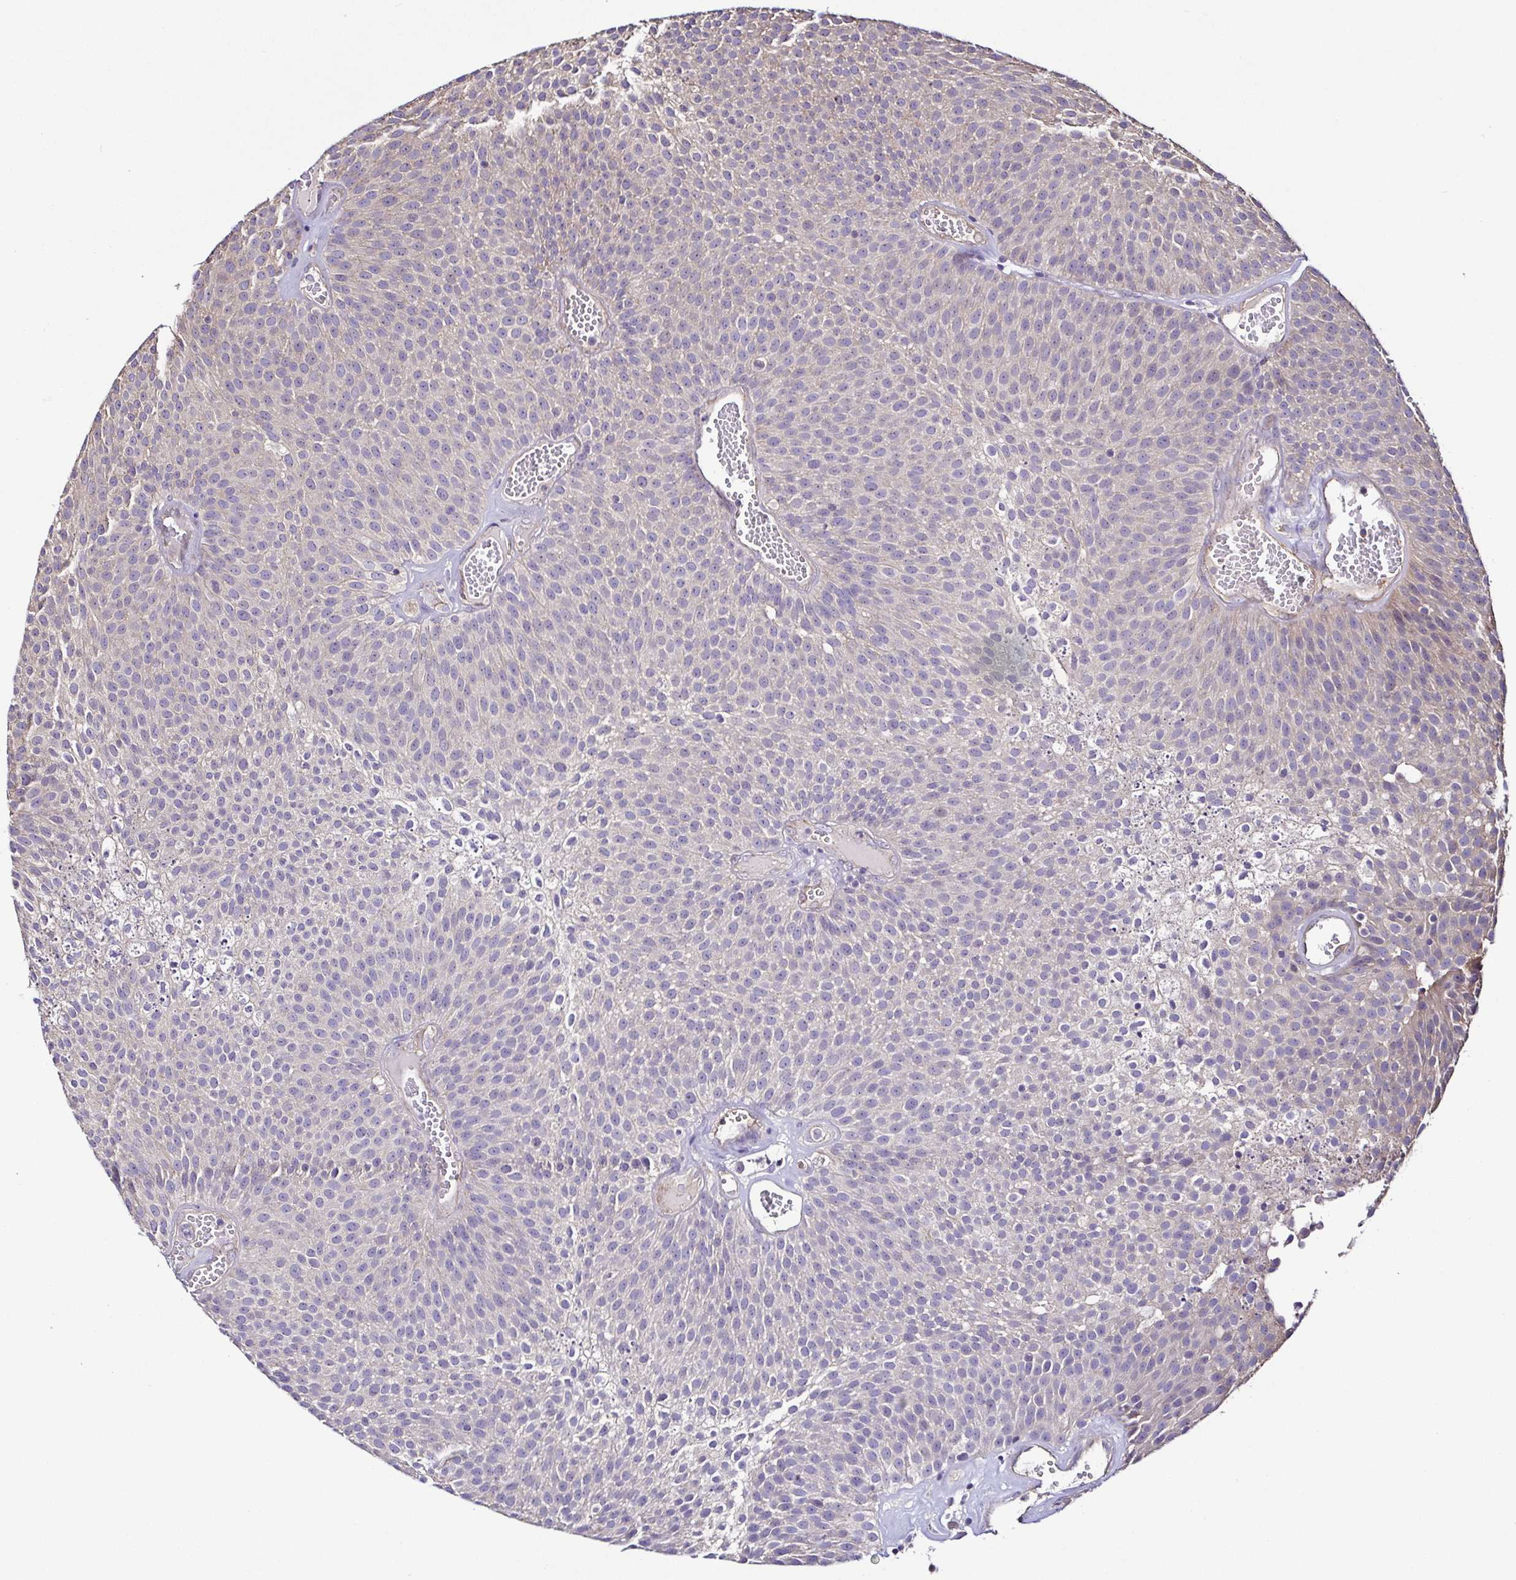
{"staining": {"intensity": "negative", "quantity": "none", "location": "none"}, "tissue": "urothelial cancer", "cell_type": "Tumor cells", "image_type": "cancer", "snomed": [{"axis": "morphology", "description": "Urothelial carcinoma, Low grade"}, {"axis": "topography", "description": "Urinary bladder"}], "caption": "Low-grade urothelial carcinoma was stained to show a protein in brown. There is no significant expression in tumor cells.", "gene": "LMOD2", "patient": {"sex": "female", "age": 79}}